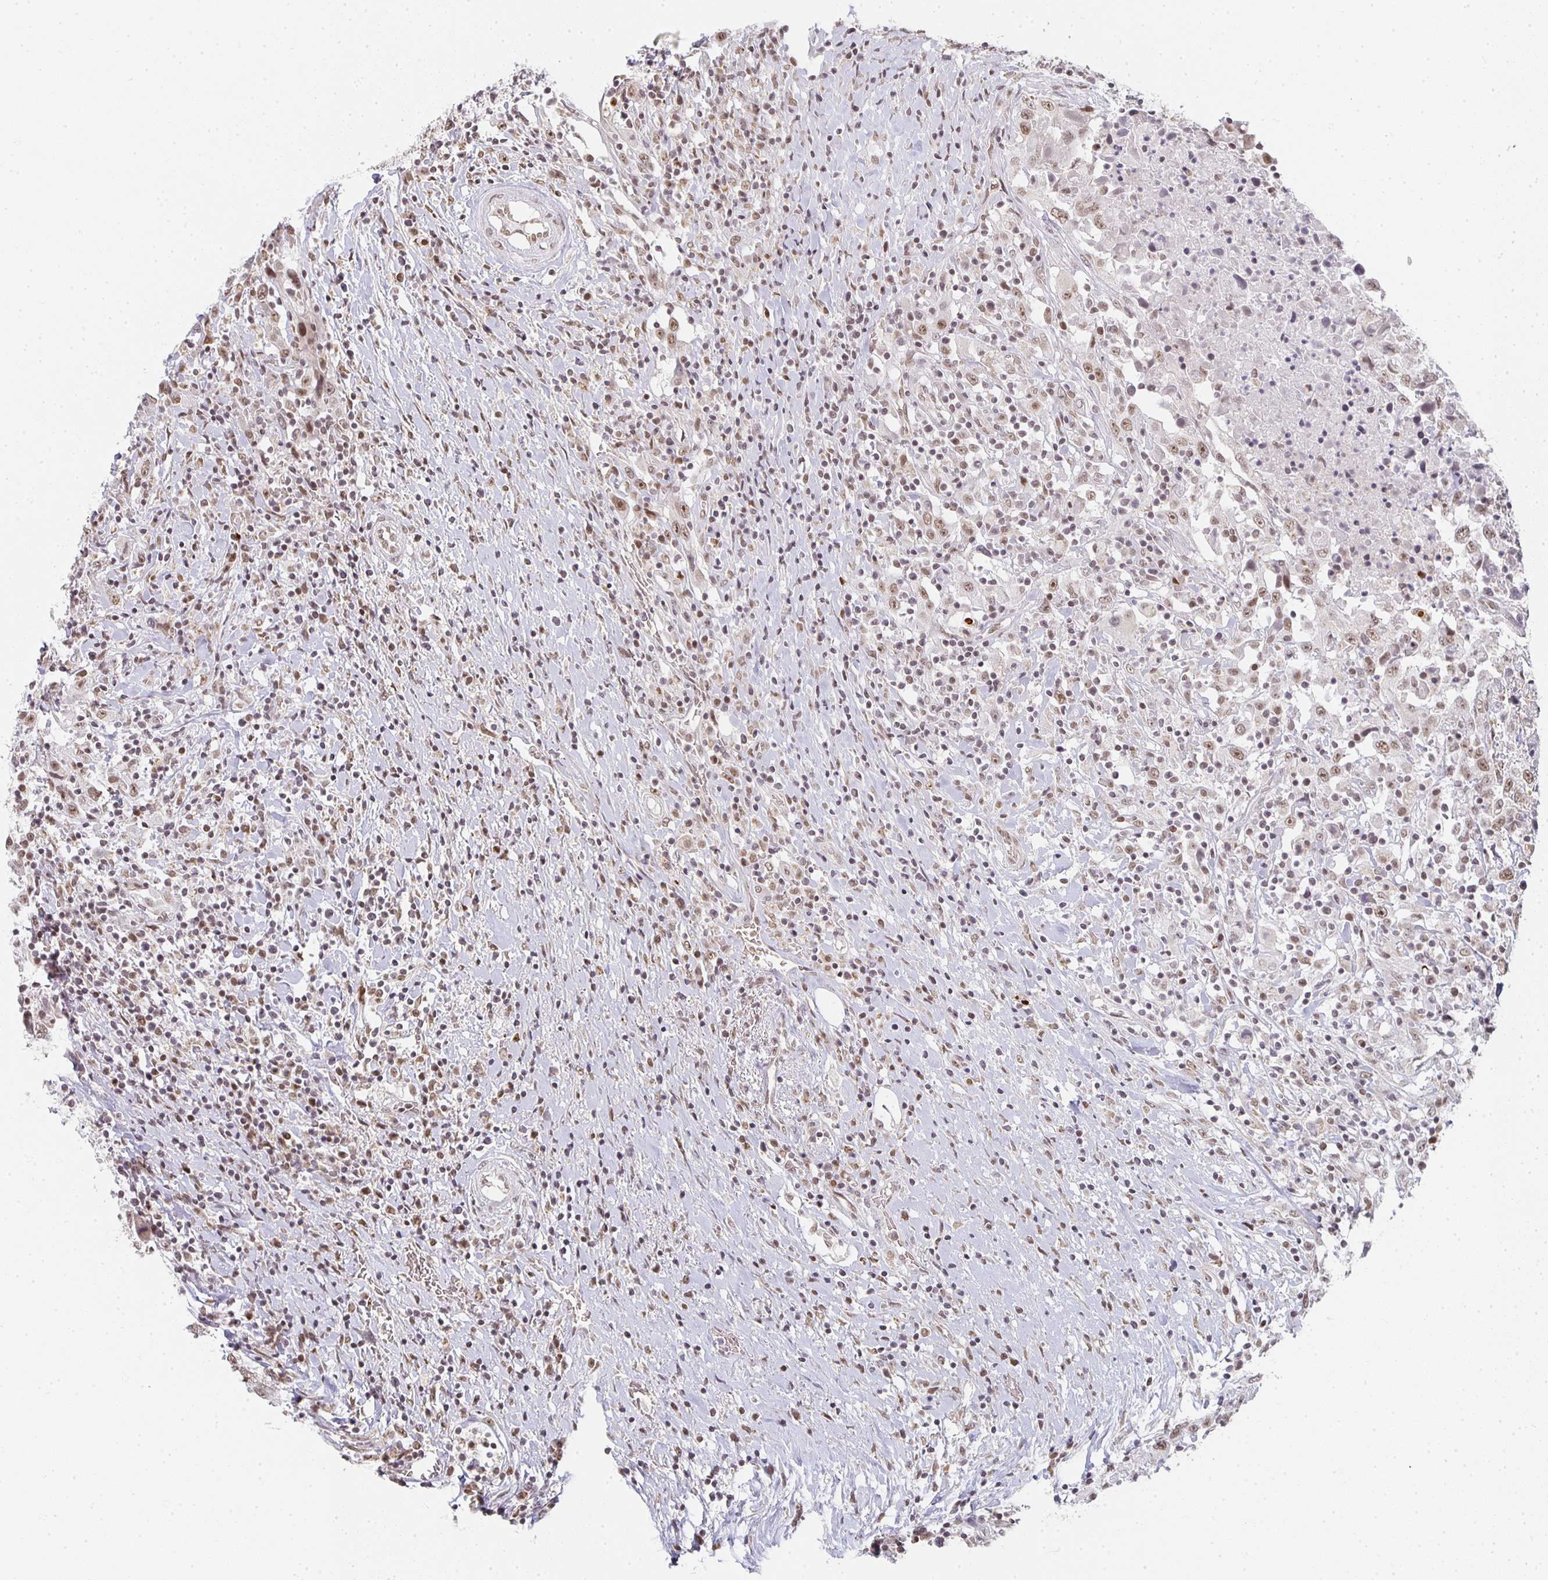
{"staining": {"intensity": "moderate", "quantity": ">75%", "location": "nuclear"}, "tissue": "urothelial cancer", "cell_type": "Tumor cells", "image_type": "cancer", "snomed": [{"axis": "morphology", "description": "Urothelial carcinoma, High grade"}, {"axis": "topography", "description": "Urinary bladder"}], "caption": "A medium amount of moderate nuclear positivity is present in approximately >75% of tumor cells in urothelial carcinoma (high-grade) tissue.", "gene": "SMARCA2", "patient": {"sex": "male", "age": 61}}